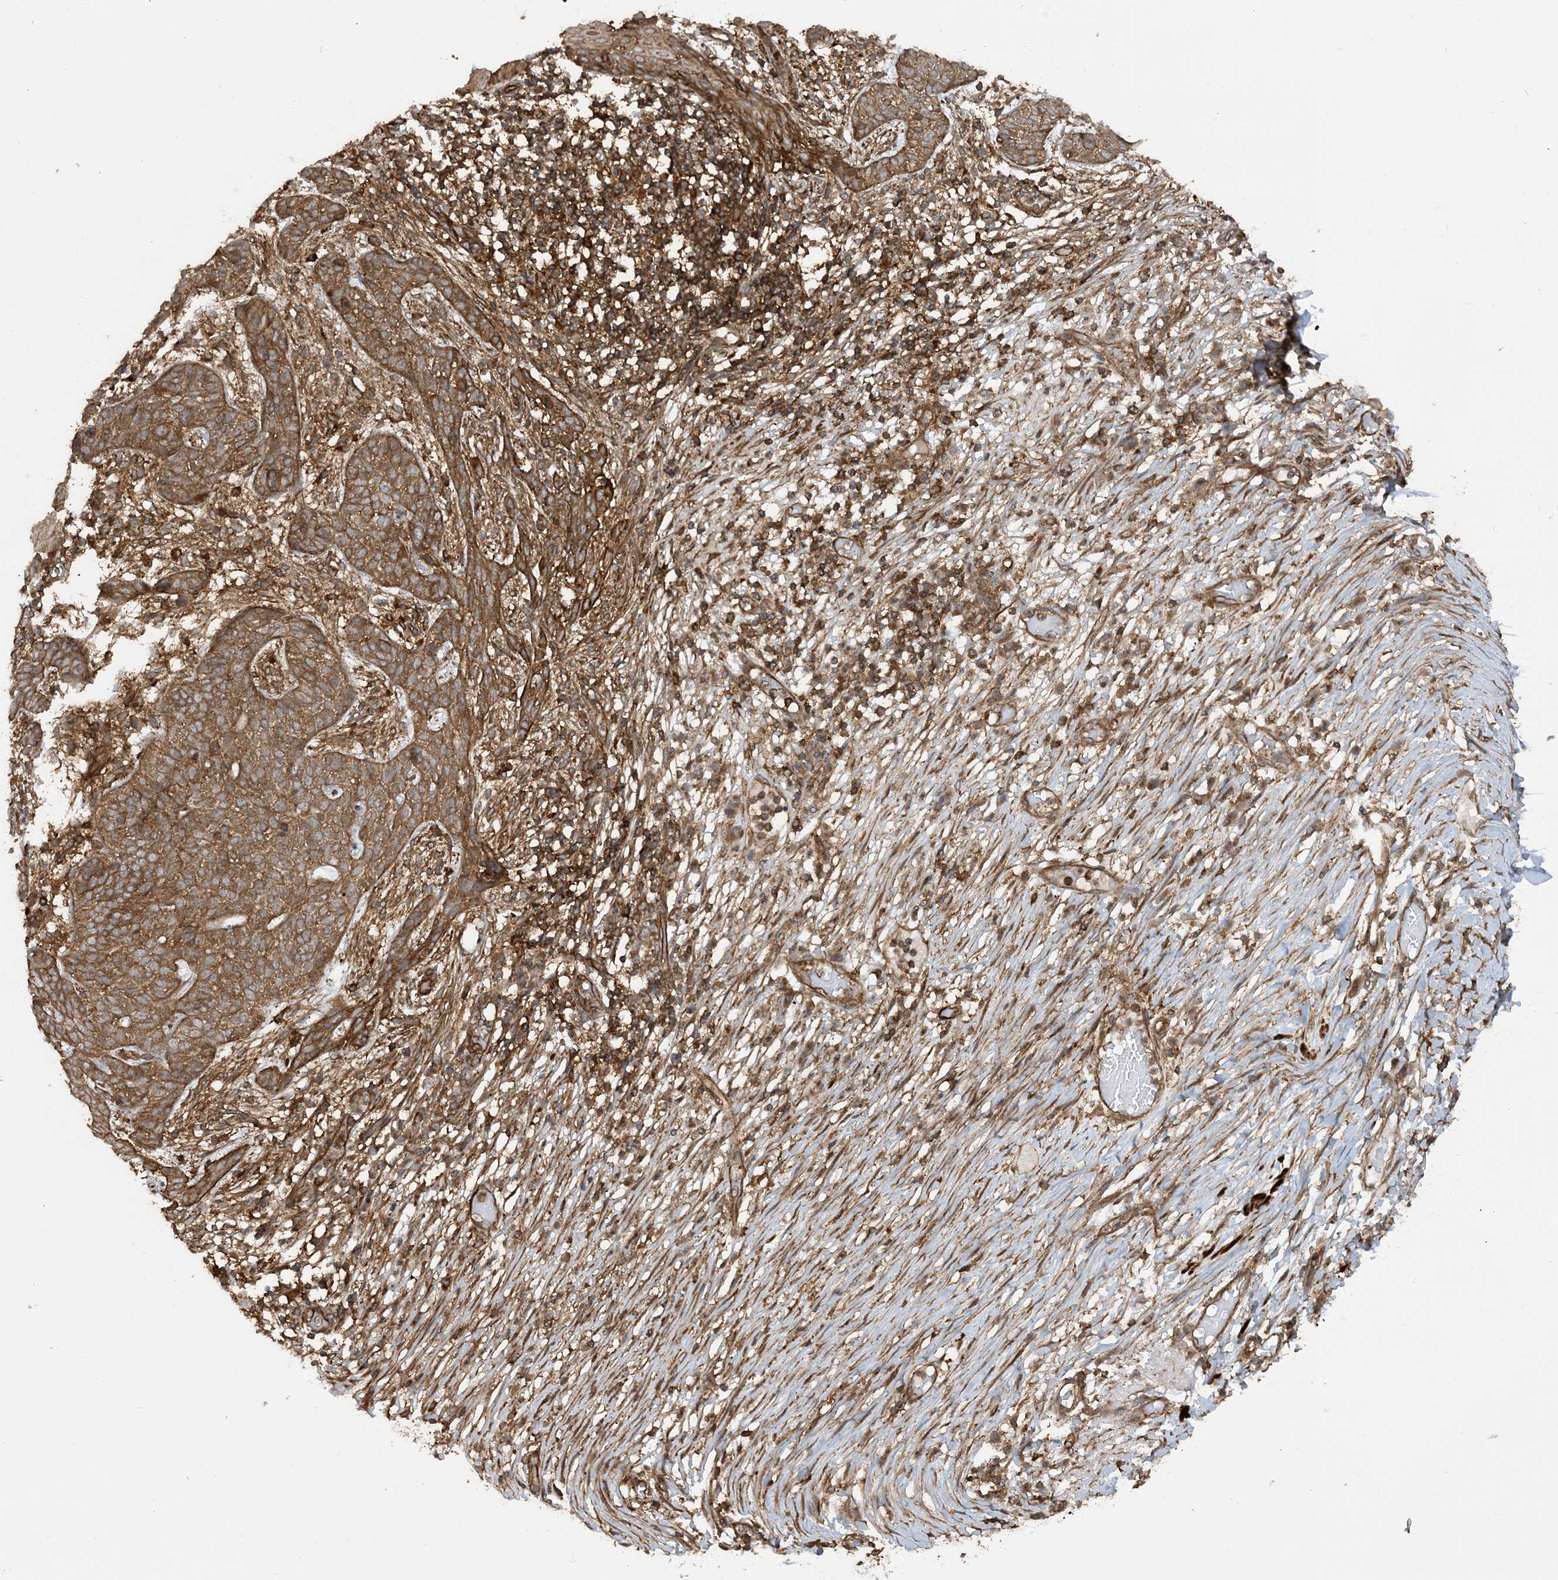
{"staining": {"intensity": "moderate", "quantity": ">75%", "location": "cytoplasmic/membranous"}, "tissue": "skin cancer", "cell_type": "Tumor cells", "image_type": "cancer", "snomed": [{"axis": "morphology", "description": "Normal tissue, NOS"}, {"axis": "morphology", "description": "Basal cell carcinoma"}, {"axis": "topography", "description": "Skin"}], "caption": "Basal cell carcinoma (skin) stained for a protein demonstrates moderate cytoplasmic/membranous positivity in tumor cells.", "gene": "STAM2", "patient": {"sex": "male", "age": 64}}